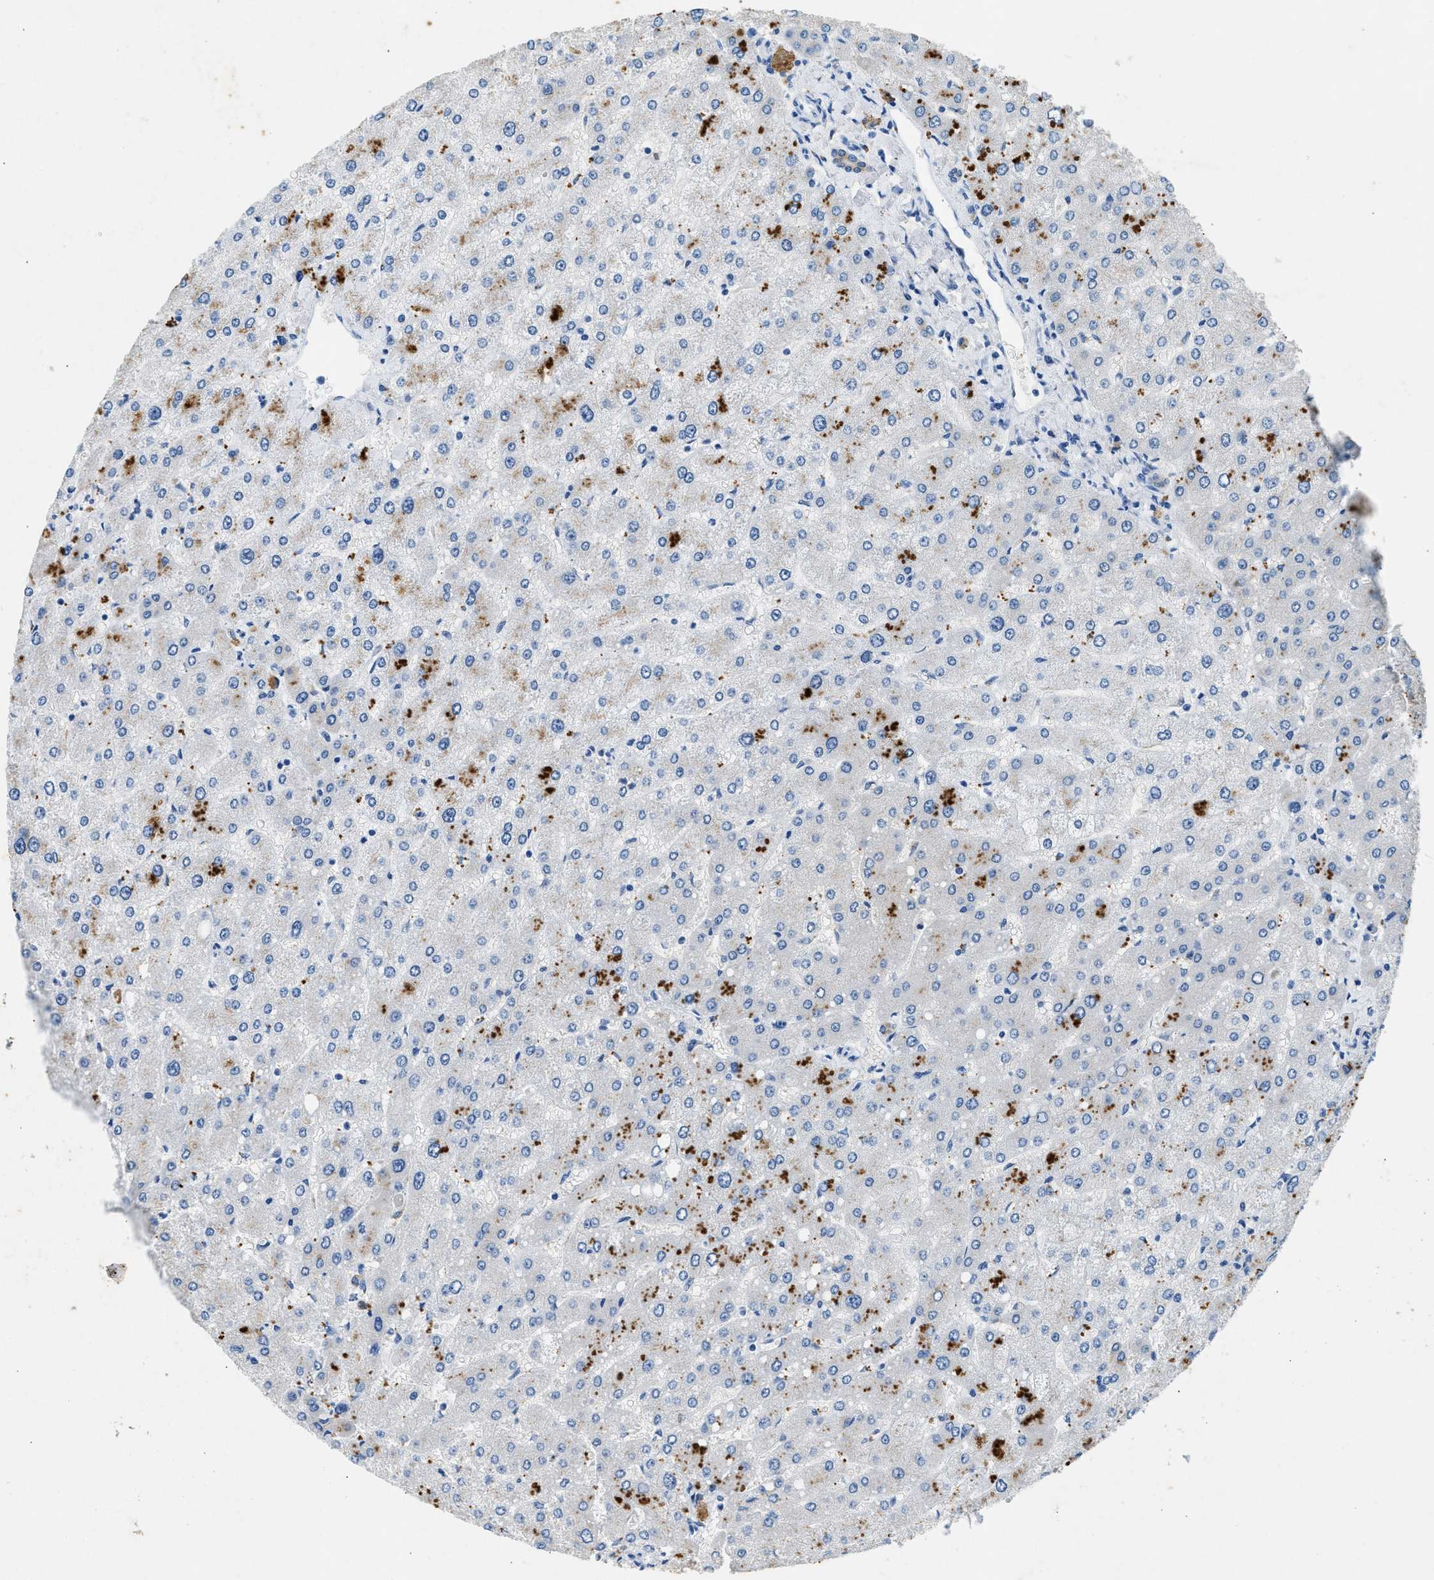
{"staining": {"intensity": "weak", "quantity": "25%-75%", "location": "cytoplasmic/membranous"}, "tissue": "liver", "cell_type": "Cholangiocytes", "image_type": "normal", "snomed": [{"axis": "morphology", "description": "Normal tissue, NOS"}, {"axis": "topography", "description": "Liver"}], "caption": "This image exhibits immunohistochemistry (IHC) staining of benign human liver, with low weak cytoplasmic/membranous expression in about 25%-75% of cholangiocytes.", "gene": "CFAP20", "patient": {"sex": "male", "age": 55}}